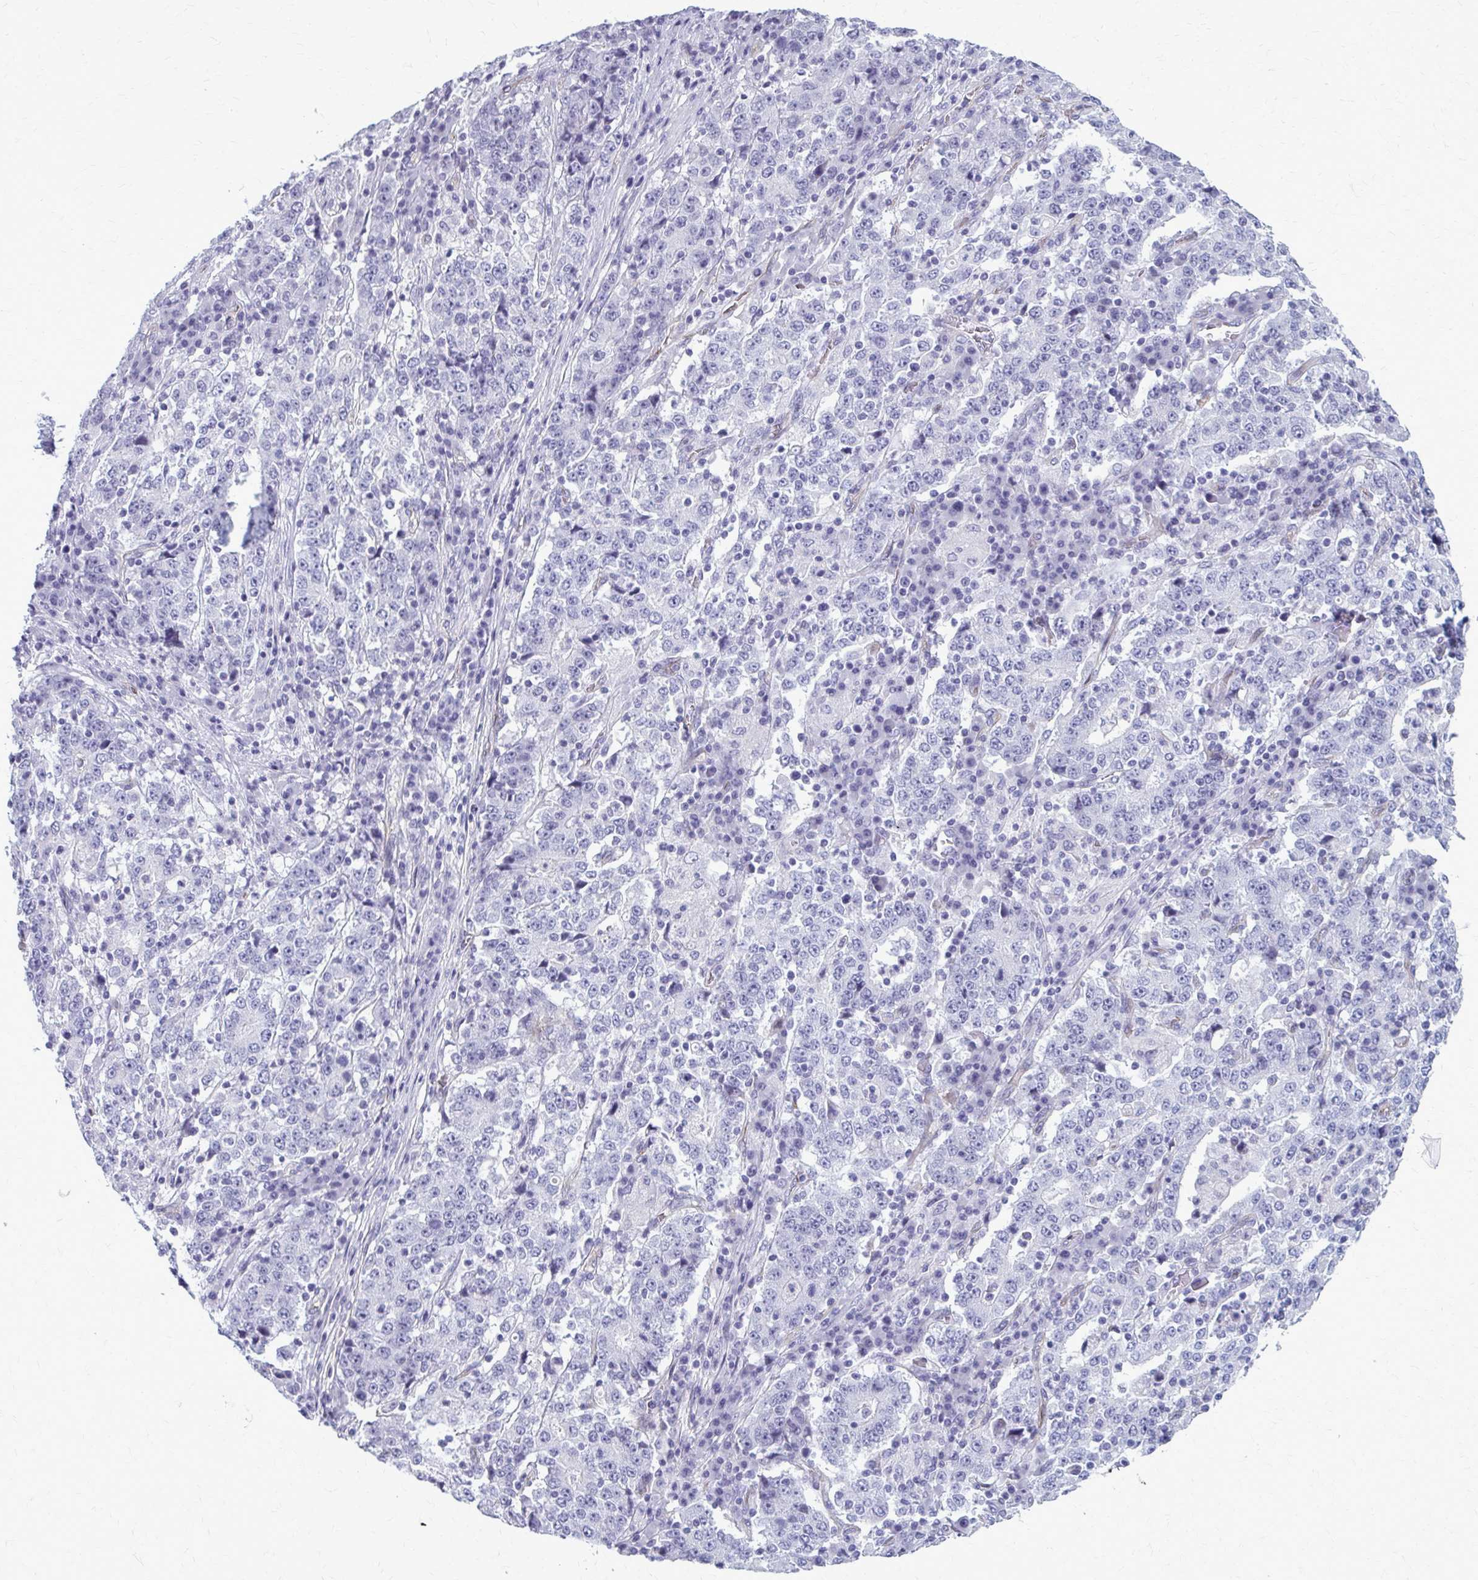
{"staining": {"intensity": "negative", "quantity": "none", "location": "none"}, "tissue": "stomach cancer", "cell_type": "Tumor cells", "image_type": "cancer", "snomed": [{"axis": "morphology", "description": "Adenocarcinoma, NOS"}, {"axis": "topography", "description": "Stomach"}], "caption": "High power microscopy photomicrograph of an IHC photomicrograph of stomach cancer, revealing no significant expression in tumor cells.", "gene": "CASQ2", "patient": {"sex": "male", "age": 59}}